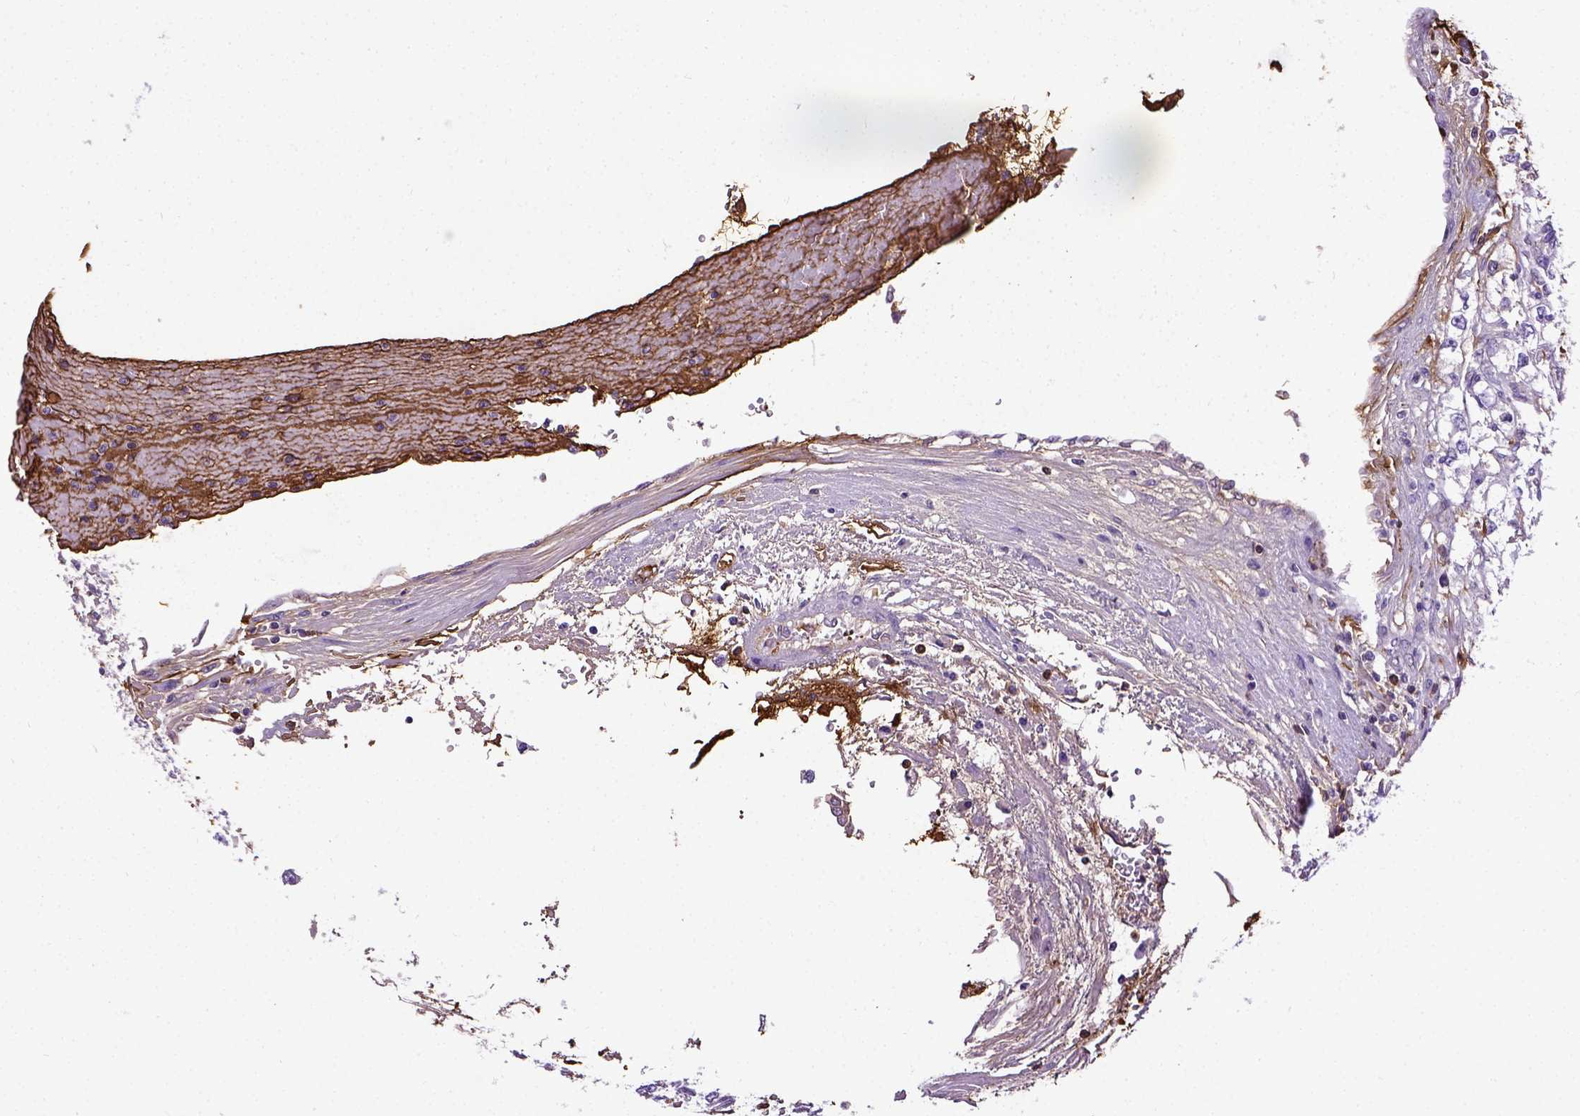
{"staining": {"intensity": "negative", "quantity": "none", "location": "none"}, "tissue": "renal cancer", "cell_type": "Tumor cells", "image_type": "cancer", "snomed": [{"axis": "morphology", "description": "Adenocarcinoma, NOS"}, {"axis": "topography", "description": "Kidney"}], "caption": "Tumor cells are negative for brown protein staining in renal cancer (adenocarcinoma).", "gene": "ADAMTS8", "patient": {"sex": "female", "age": 59}}